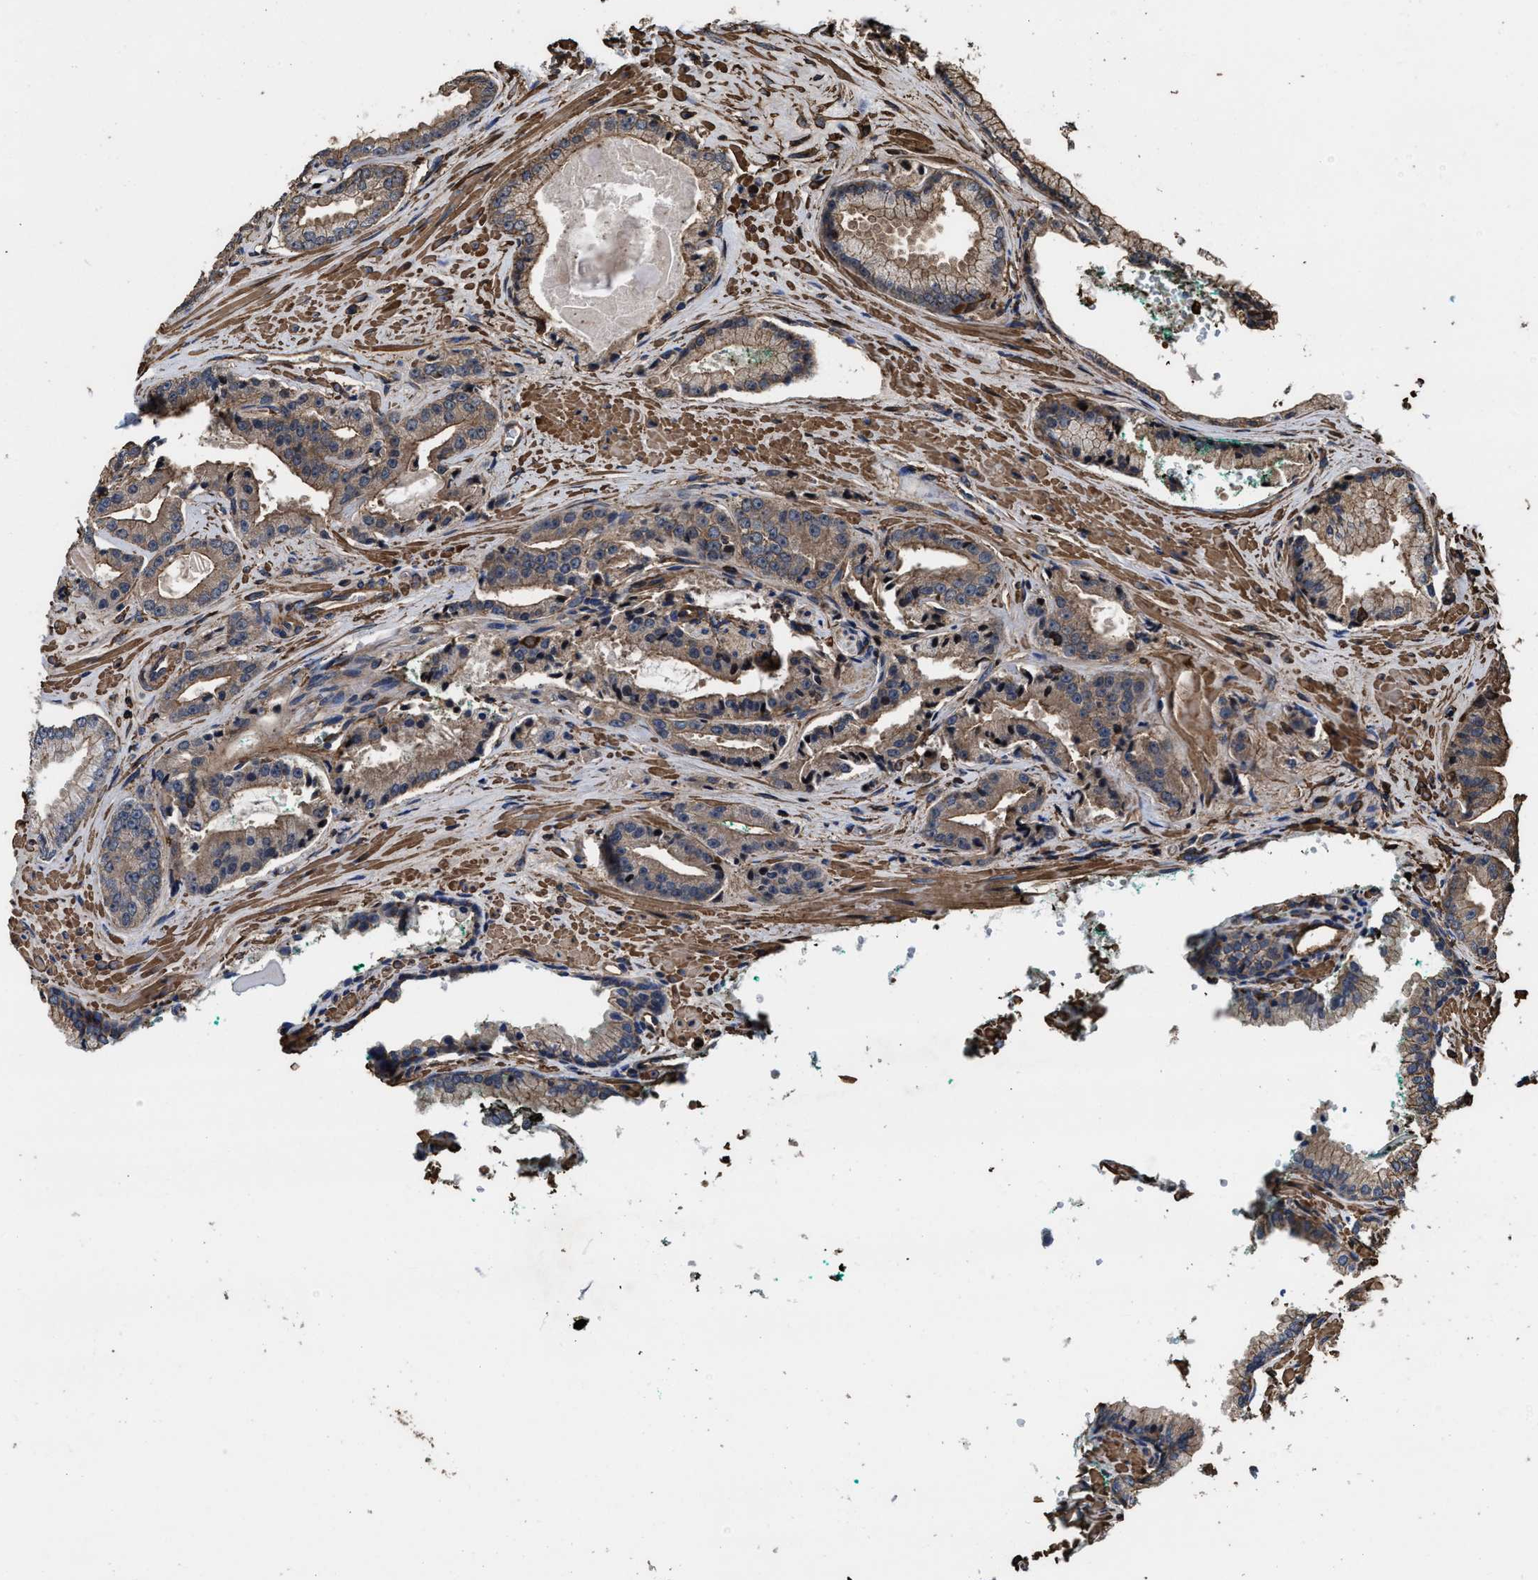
{"staining": {"intensity": "weak", "quantity": "25%-75%", "location": "cytoplasmic/membranous"}, "tissue": "prostate cancer", "cell_type": "Tumor cells", "image_type": "cancer", "snomed": [{"axis": "morphology", "description": "Adenocarcinoma, High grade"}, {"axis": "topography", "description": "Prostate"}], "caption": "Immunohistochemistry photomicrograph of neoplastic tissue: prostate cancer (high-grade adenocarcinoma) stained using immunohistochemistry exhibits low levels of weak protein expression localized specifically in the cytoplasmic/membranous of tumor cells, appearing as a cytoplasmic/membranous brown color.", "gene": "KBTBD2", "patient": {"sex": "male", "age": 71}}